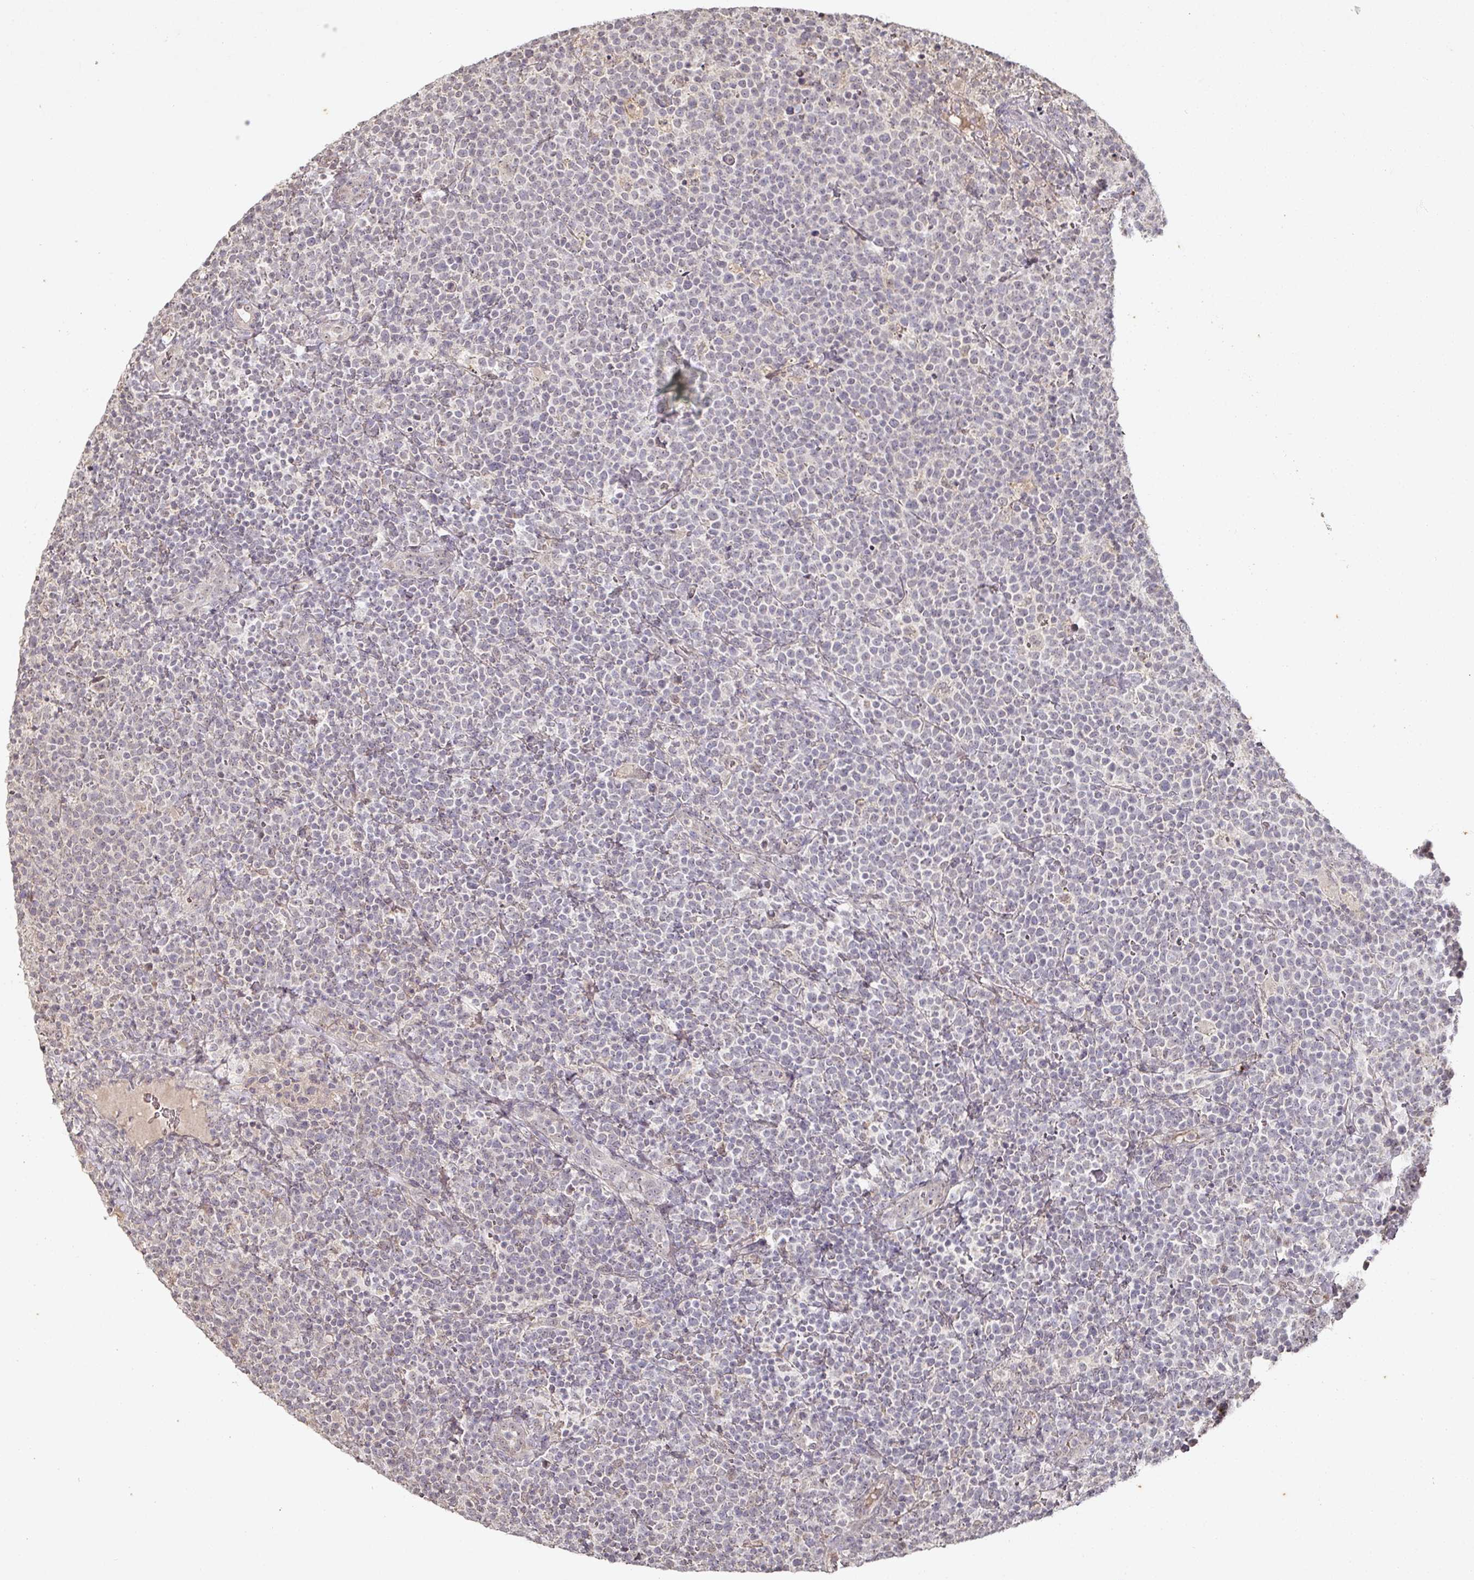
{"staining": {"intensity": "negative", "quantity": "none", "location": "none"}, "tissue": "lymphoma", "cell_type": "Tumor cells", "image_type": "cancer", "snomed": [{"axis": "morphology", "description": "Malignant lymphoma, non-Hodgkin's type, High grade"}, {"axis": "topography", "description": "Lymph node"}], "caption": "Image shows no protein expression in tumor cells of high-grade malignant lymphoma, non-Hodgkin's type tissue. Brightfield microscopy of IHC stained with DAB (brown) and hematoxylin (blue), captured at high magnification.", "gene": "CAPN5", "patient": {"sex": "male", "age": 61}}